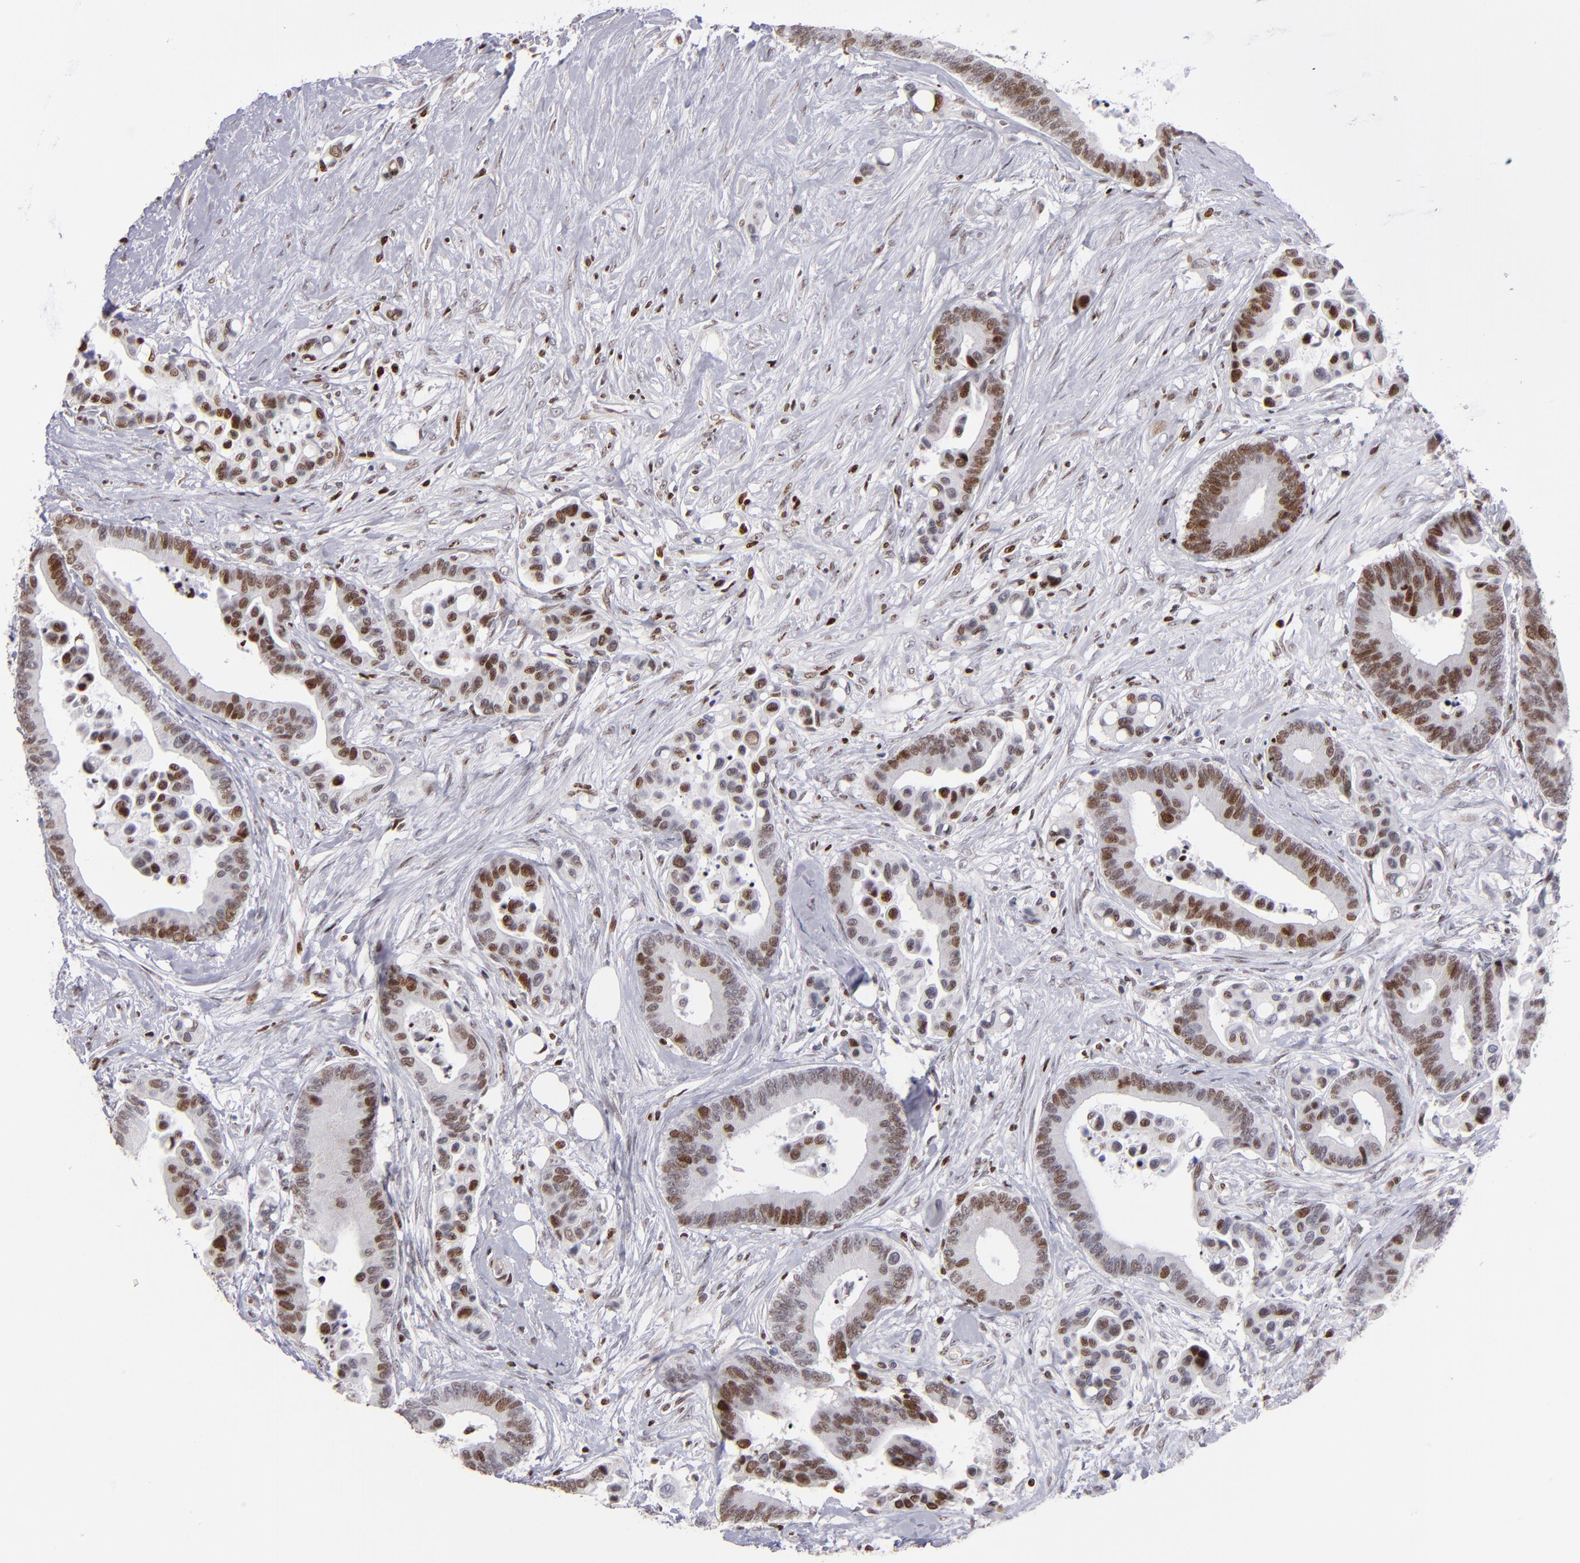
{"staining": {"intensity": "strong", "quantity": "25%-75%", "location": "nuclear"}, "tissue": "colorectal cancer", "cell_type": "Tumor cells", "image_type": "cancer", "snomed": [{"axis": "morphology", "description": "Adenocarcinoma, NOS"}, {"axis": "topography", "description": "Colon"}], "caption": "A brown stain shows strong nuclear positivity of a protein in human colorectal cancer tumor cells. The staining was performed using DAB (3,3'-diaminobenzidine), with brown indicating positive protein expression. Nuclei are stained blue with hematoxylin.", "gene": "POLA1", "patient": {"sex": "male", "age": 82}}